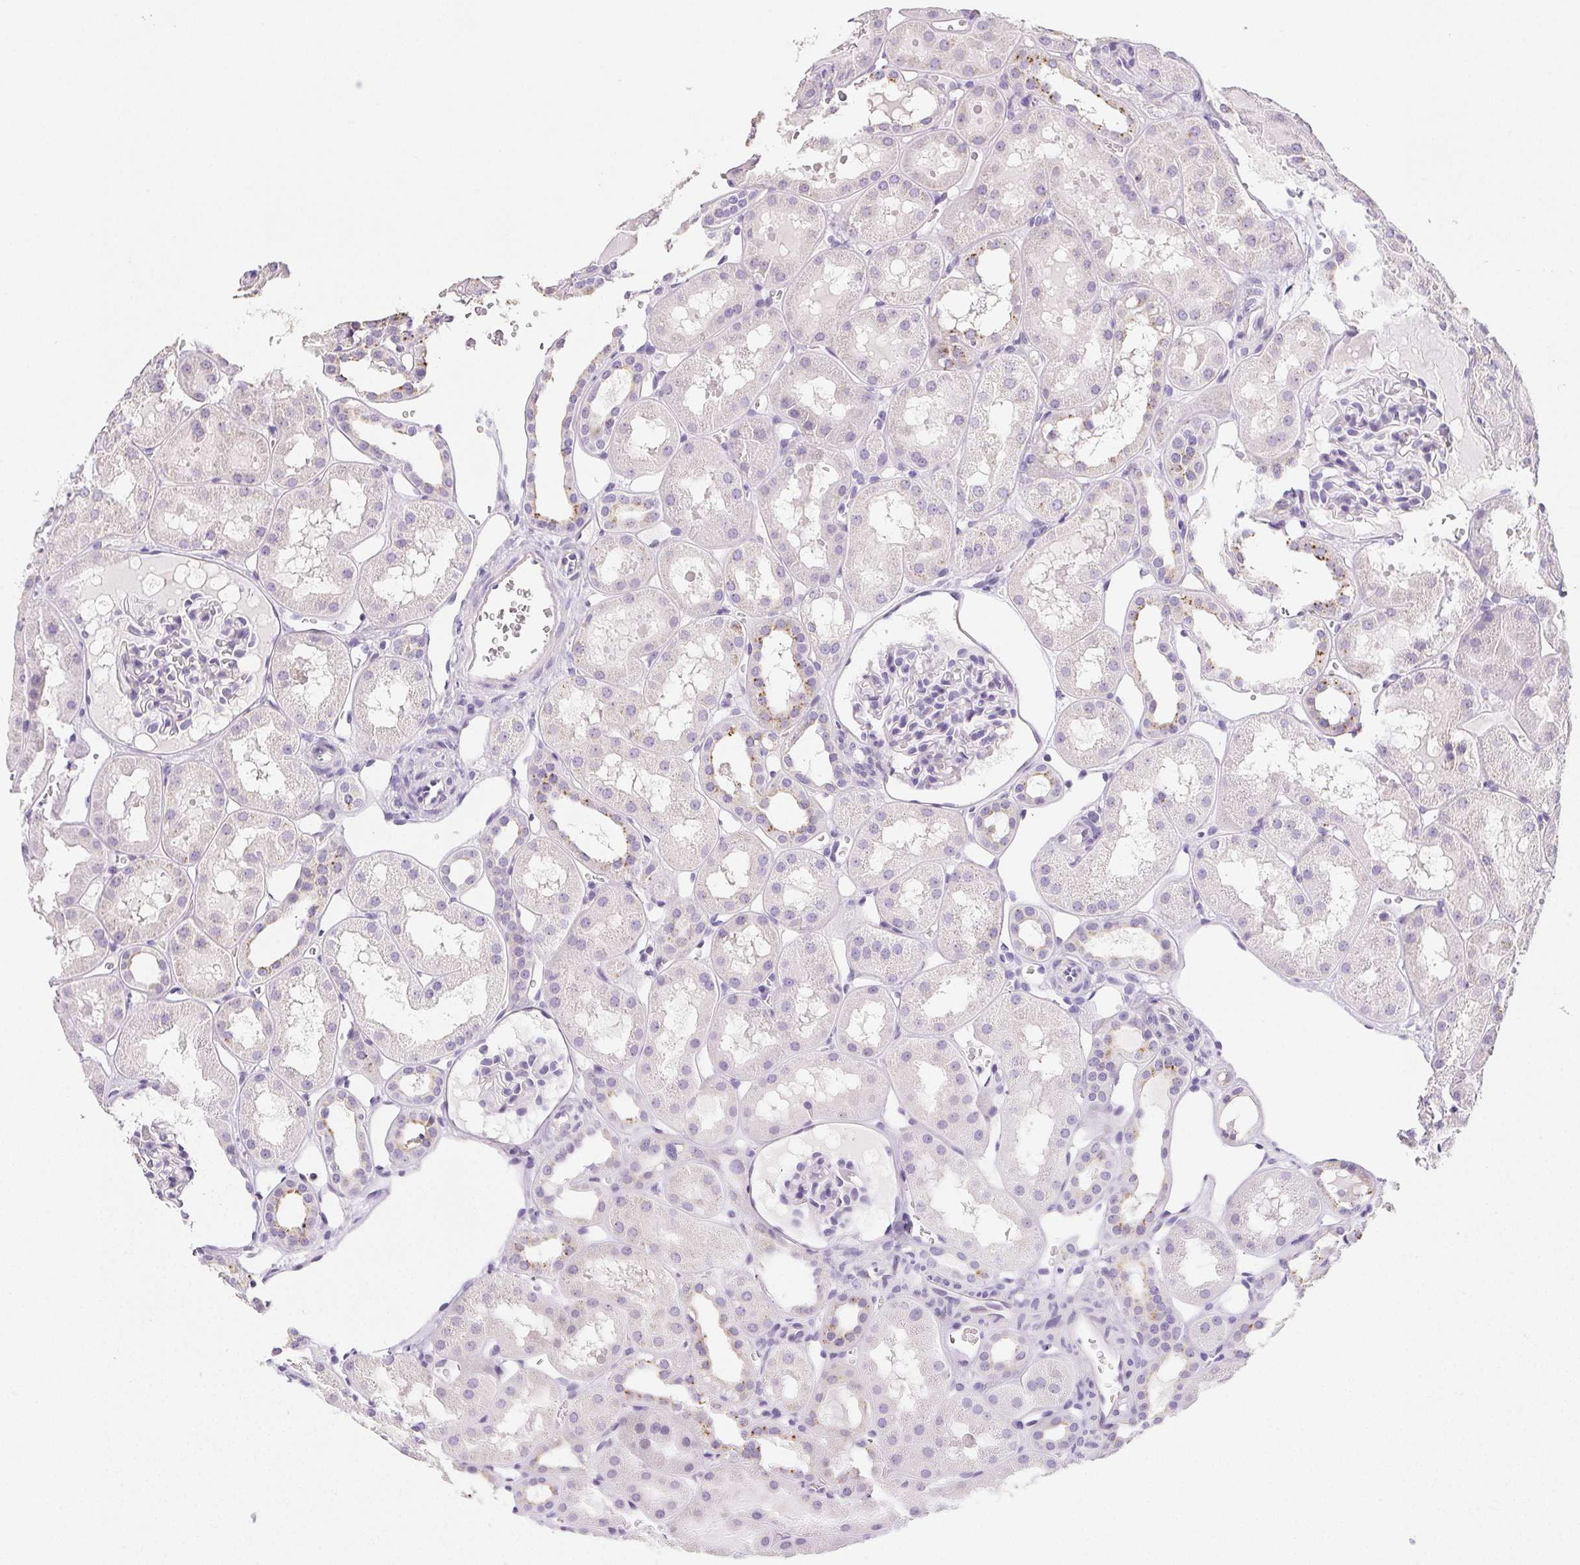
{"staining": {"intensity": "negative", "quantity": "none", "location": "none"}, "tissue": "kidney", "cell_type": "Cells in glomeruli", "image_type": "normal", "snomed": [{"axis": "morphology", "description": "Normal tissue, NOS"}, {"axis": "topography", "description": "Kidney"}, {"axis": "topography", "description": "Urinary bladder"}], "caption": "The histopathology image demonstrates no significant staining in cells in glomeruli of kidney.", "gene": "LIPA", "patient": {"sex": "male", "age": 16}}